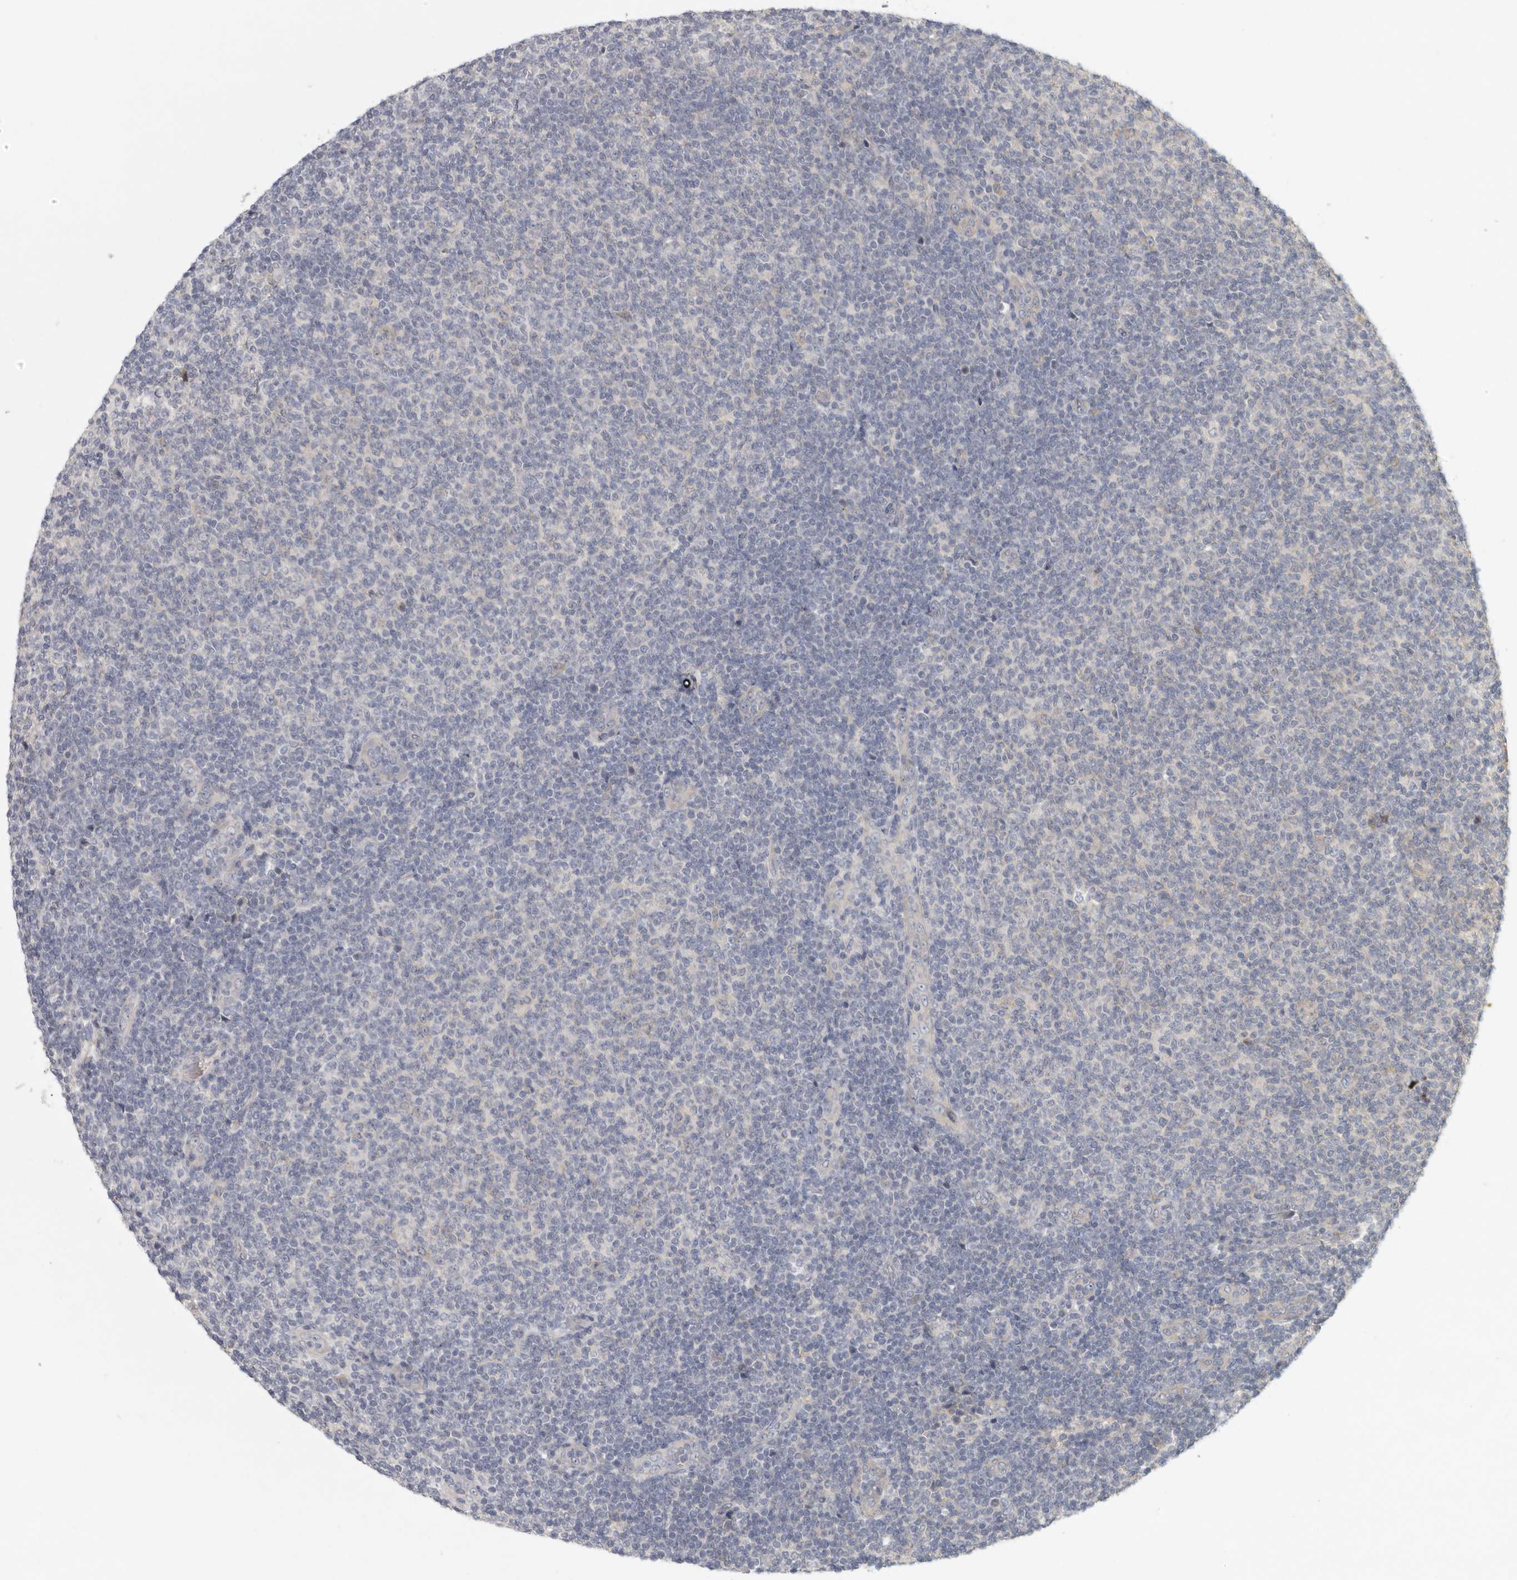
{"staining": {"intensity": "negative", "quantity": "none", "location": "none"}, "tissue": "lymphoma", "cell_type": "Tumor cells", "image_type": "cancer", "snomed": [{"axis": "morphology", "description": "Malignant lymphoma, non-Hodgkin's type, Low grade"}, {"axis": "topography", "description": "Lymph node"}], "caption": "There is no significant expression in tumor cells of lymphoma. Nuclei are stained in blue.", "gene": "CFAP298", "patient": {"sex": "male", "age": 66}}